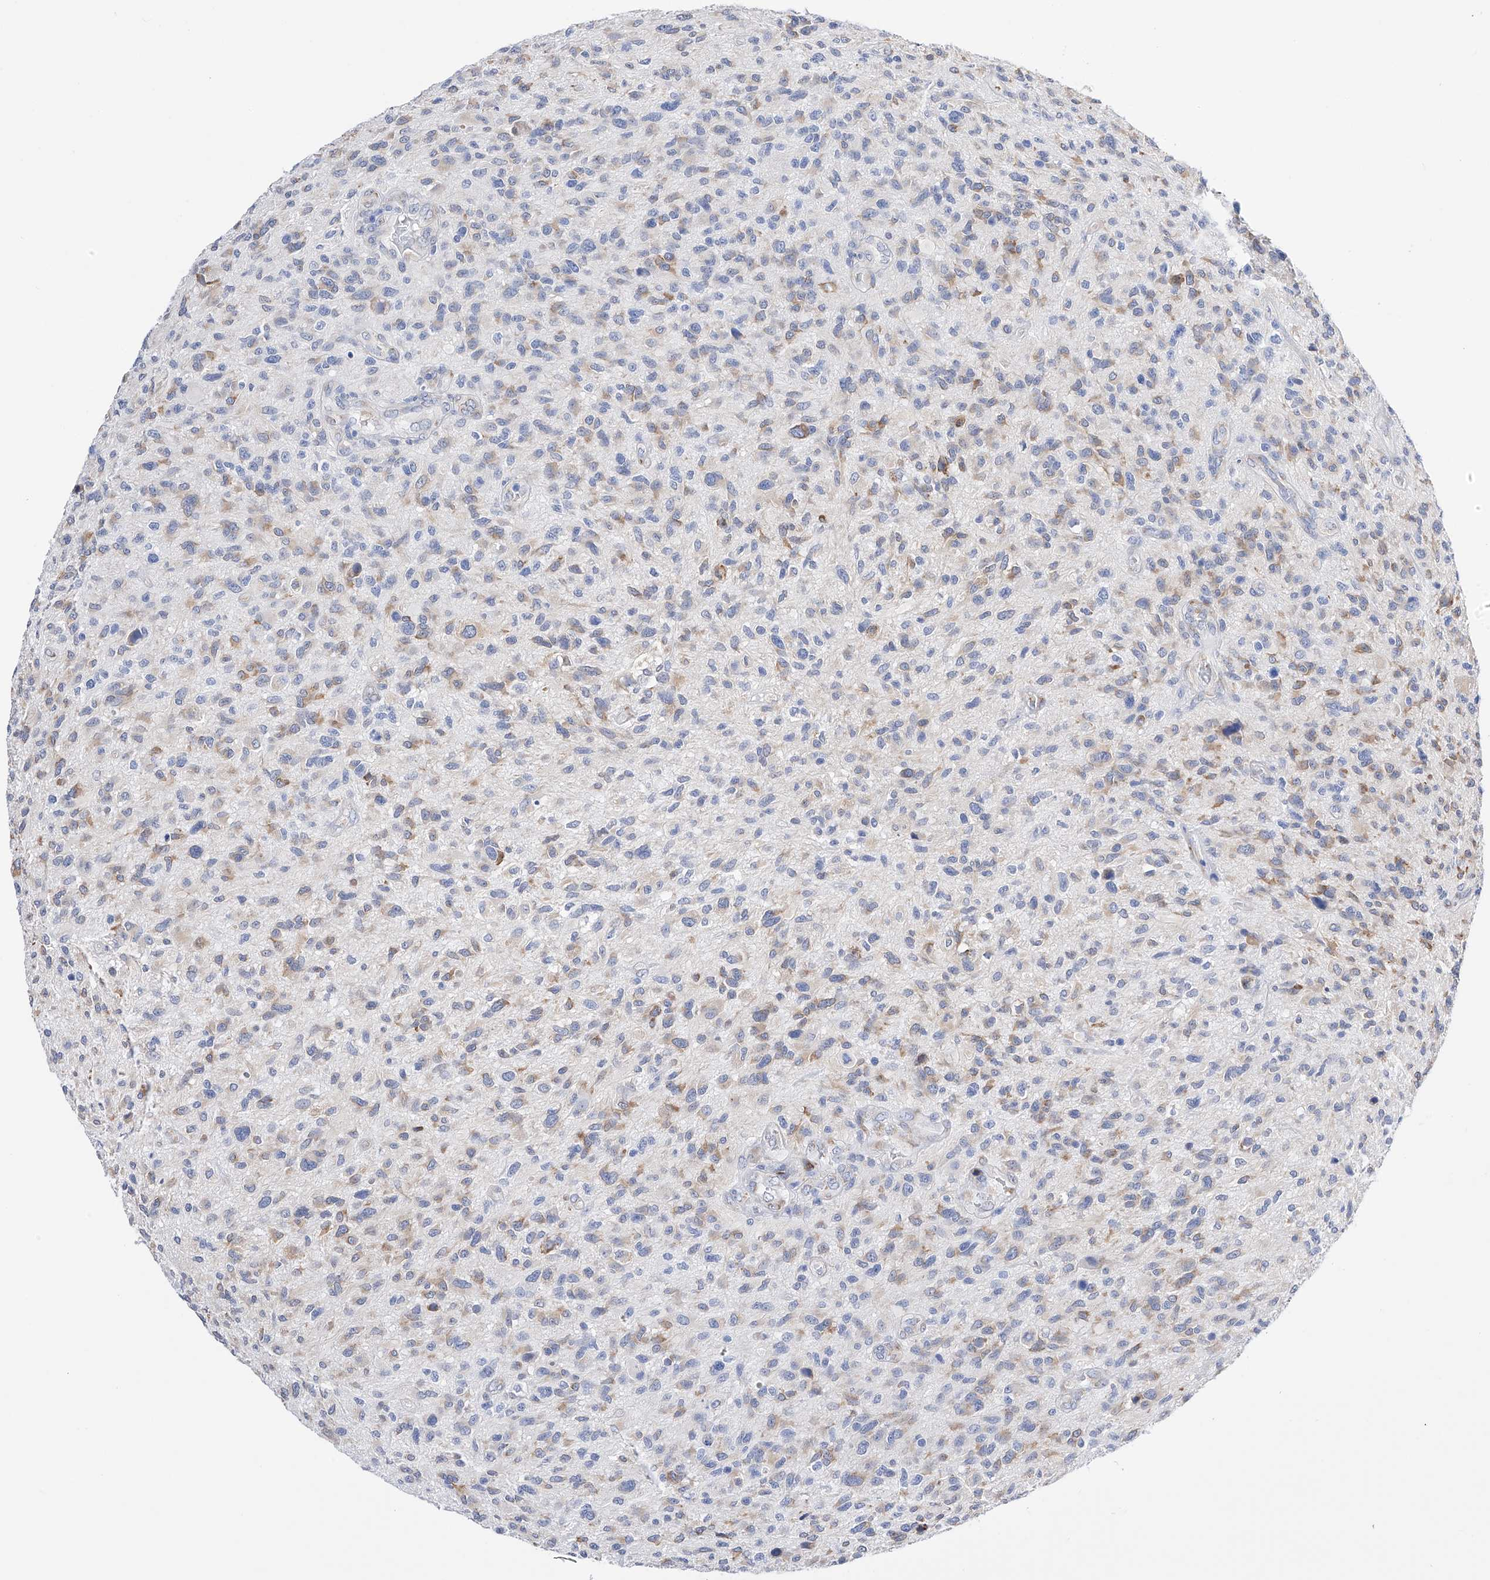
{"staining": {"intensity": "weak", "quantity": "<25%", "location": "cytoplasmic/membranous"}, "tissue": "glioma", "cell_type": "Tumor cells", "image_type": "cancer", "snomed": [{"axis": "morphology", "description": "Glioma, malignant, High grade"}, {"axis": "topography", "description": "Brain"}], "caption": "The immunohistochemistry histopathology image has no significant staining in tumor cells of malignant high-grade glioma tissue.", "gene": "PDIA5", "patient": {"sex": "male", "age": 47}}